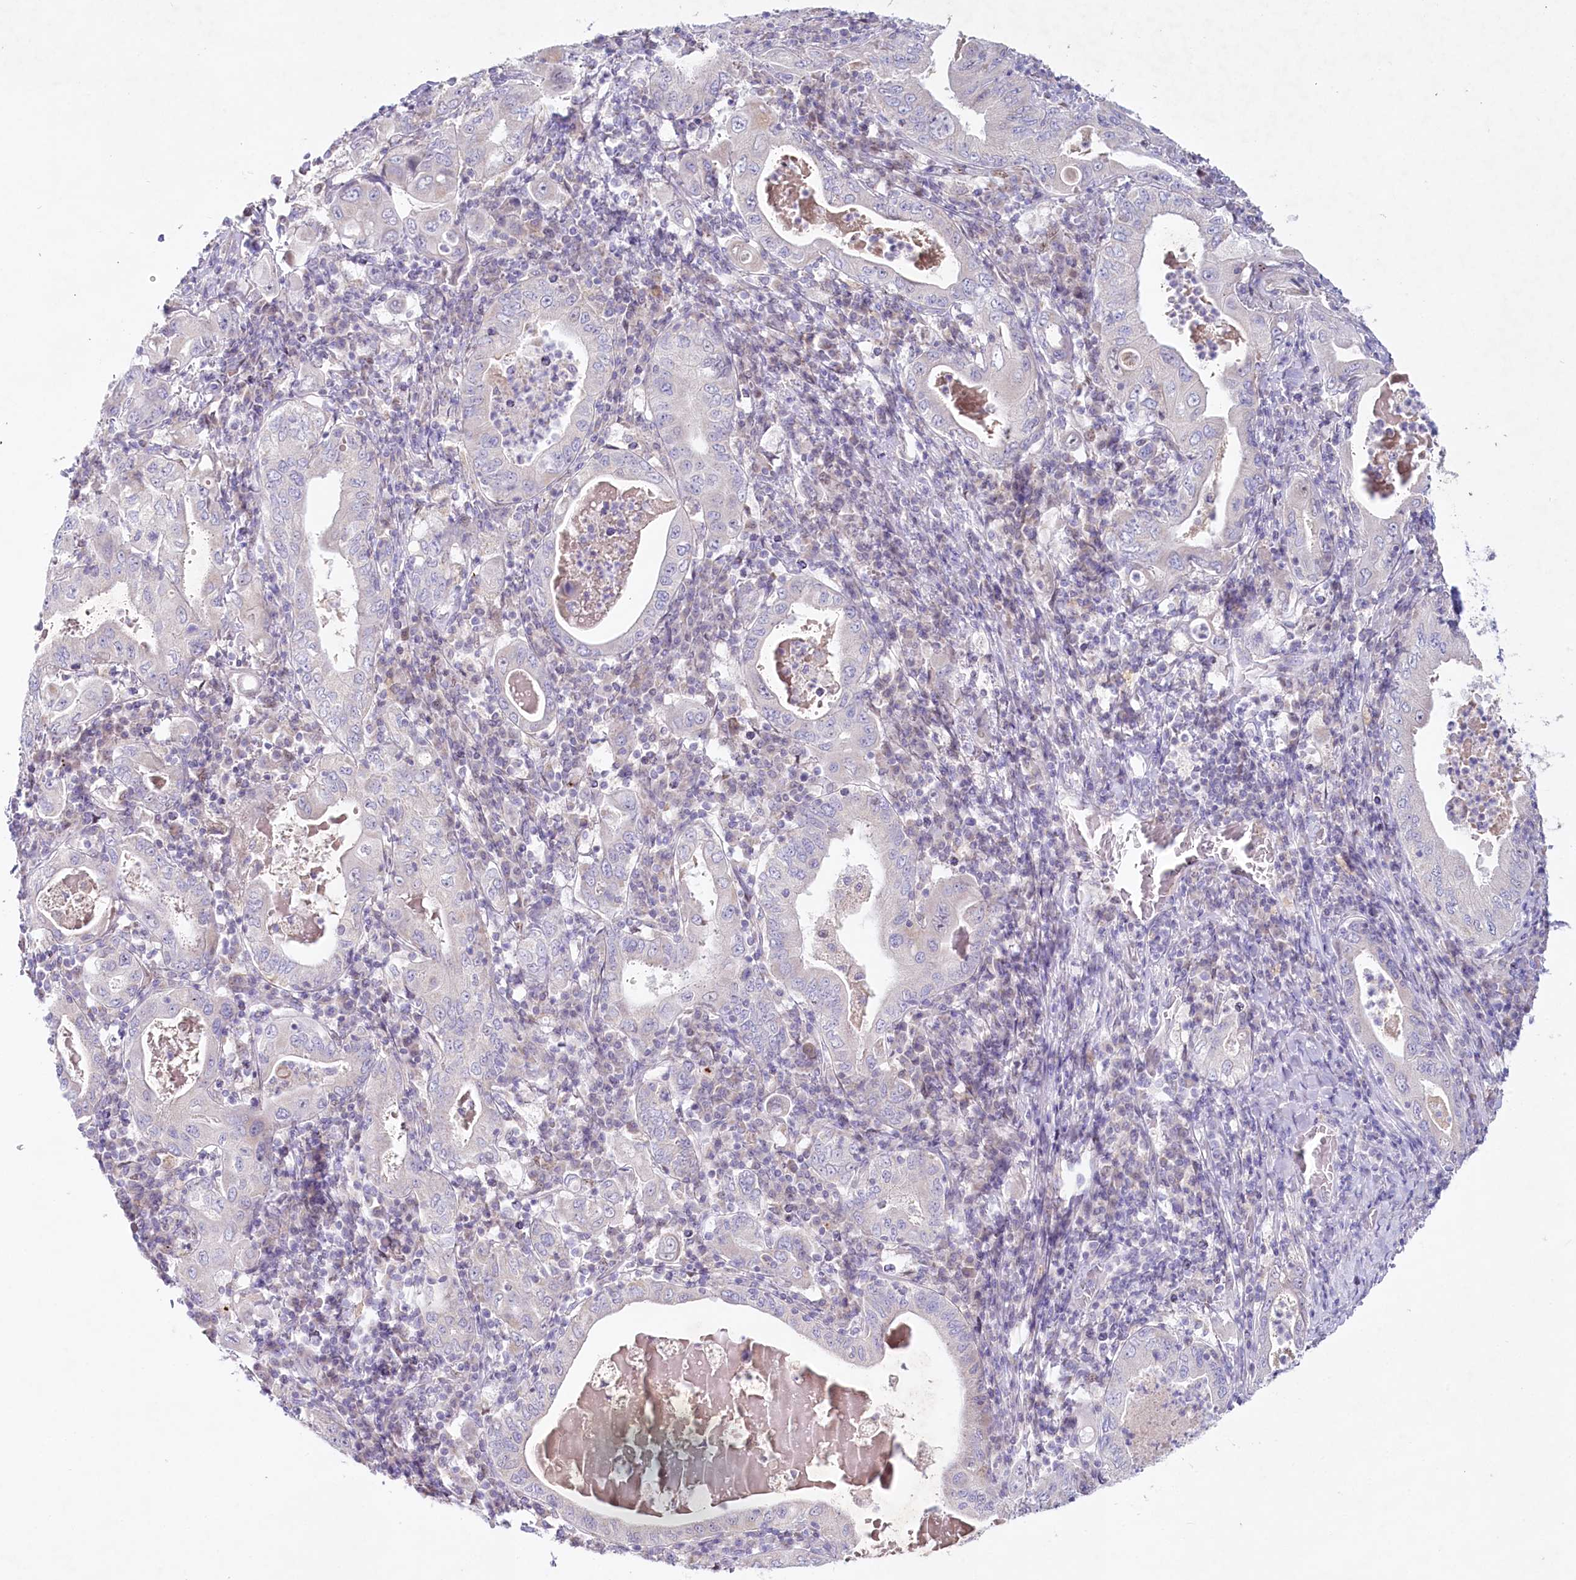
{"staining": {"intensity": "negative", "quantity": "none", "location": "none"}, "tissue": "stomach cancer", "cell_type": "Tumor cells", "image_type": "cancer", "snomed": [{"axis": "morphology", "description": "Normal tissue, NOS"}, {"axis": "morphology", "description": "Adenocarcinoma, NOS"}, {"axis": "topography", "description": "Esophagus"}, {"axis": "topography", "description": "Stomach, upper"}, {"axis": "topography", "description": "Peripheral nerve tissue"}], "caption": "Immunohistochemical staining of human adenocarcinoma (stomach) shows no significant positivity in tumor cells.", "gene": "PSAPL1", "patient": {"sex": "male", "age": 62}}